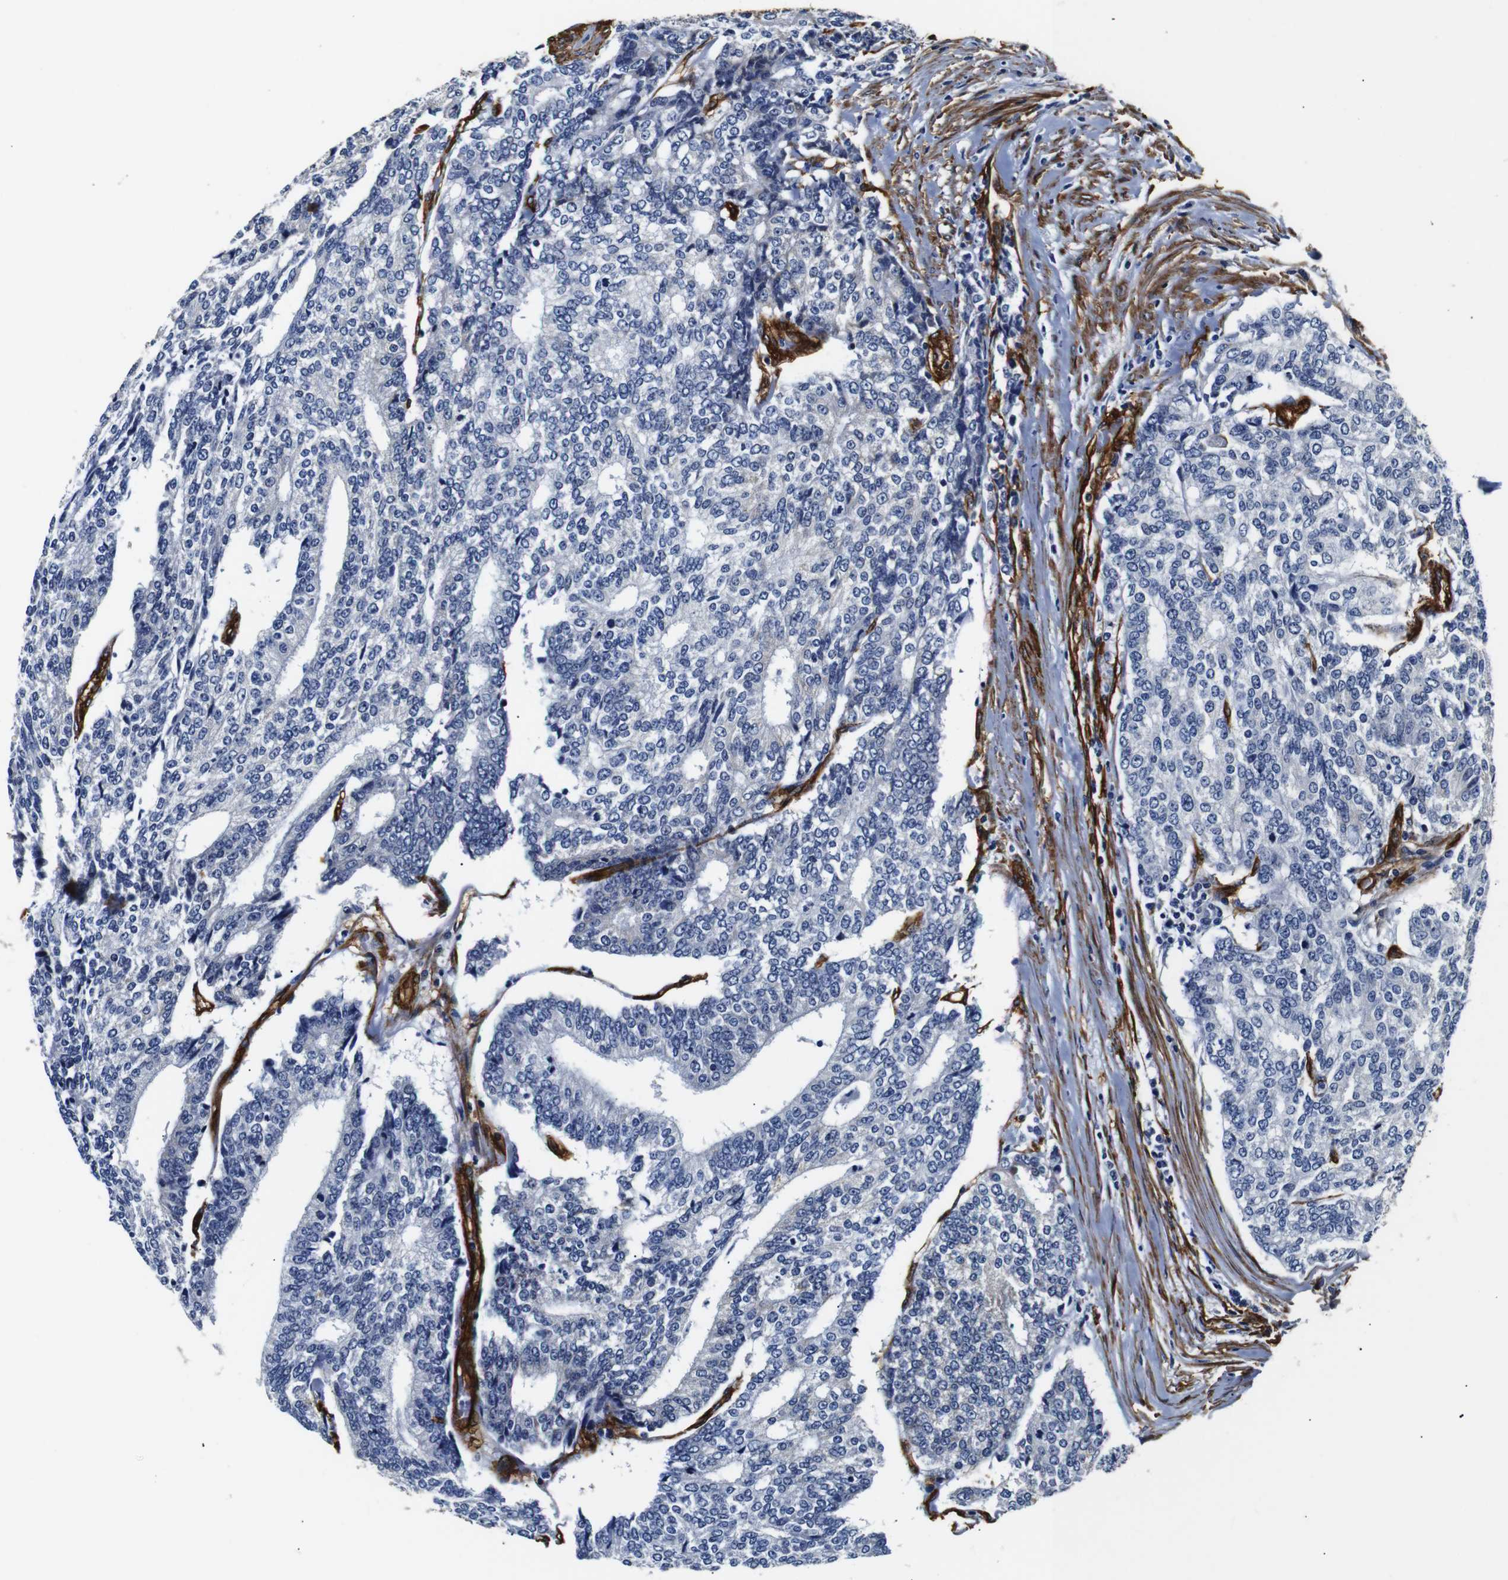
{"staining": {"intensity": "negative", "quantity": "none", "location": "none"}, "tissue": "prostate cancer", "cell_type": "Tumor cells", "image_type": "cancer", "snomed": [{"axis": "morphology", "description": "Normal tissue, NOS"}, {"axis": "morphology", "description": "Adenocarcinoma, High grade"}, {"axis": "topography", "description": "Prostate"}, {"axis": "topography", "description": "Seminal veicle"}], "caption": "Protein analysis of prostate cancer (adenocarcinoma (high-grade)) reveals no significant positivity in tumor cells.", "gene": "CAV2", "patient": {"sex": "male", "age": 55}}